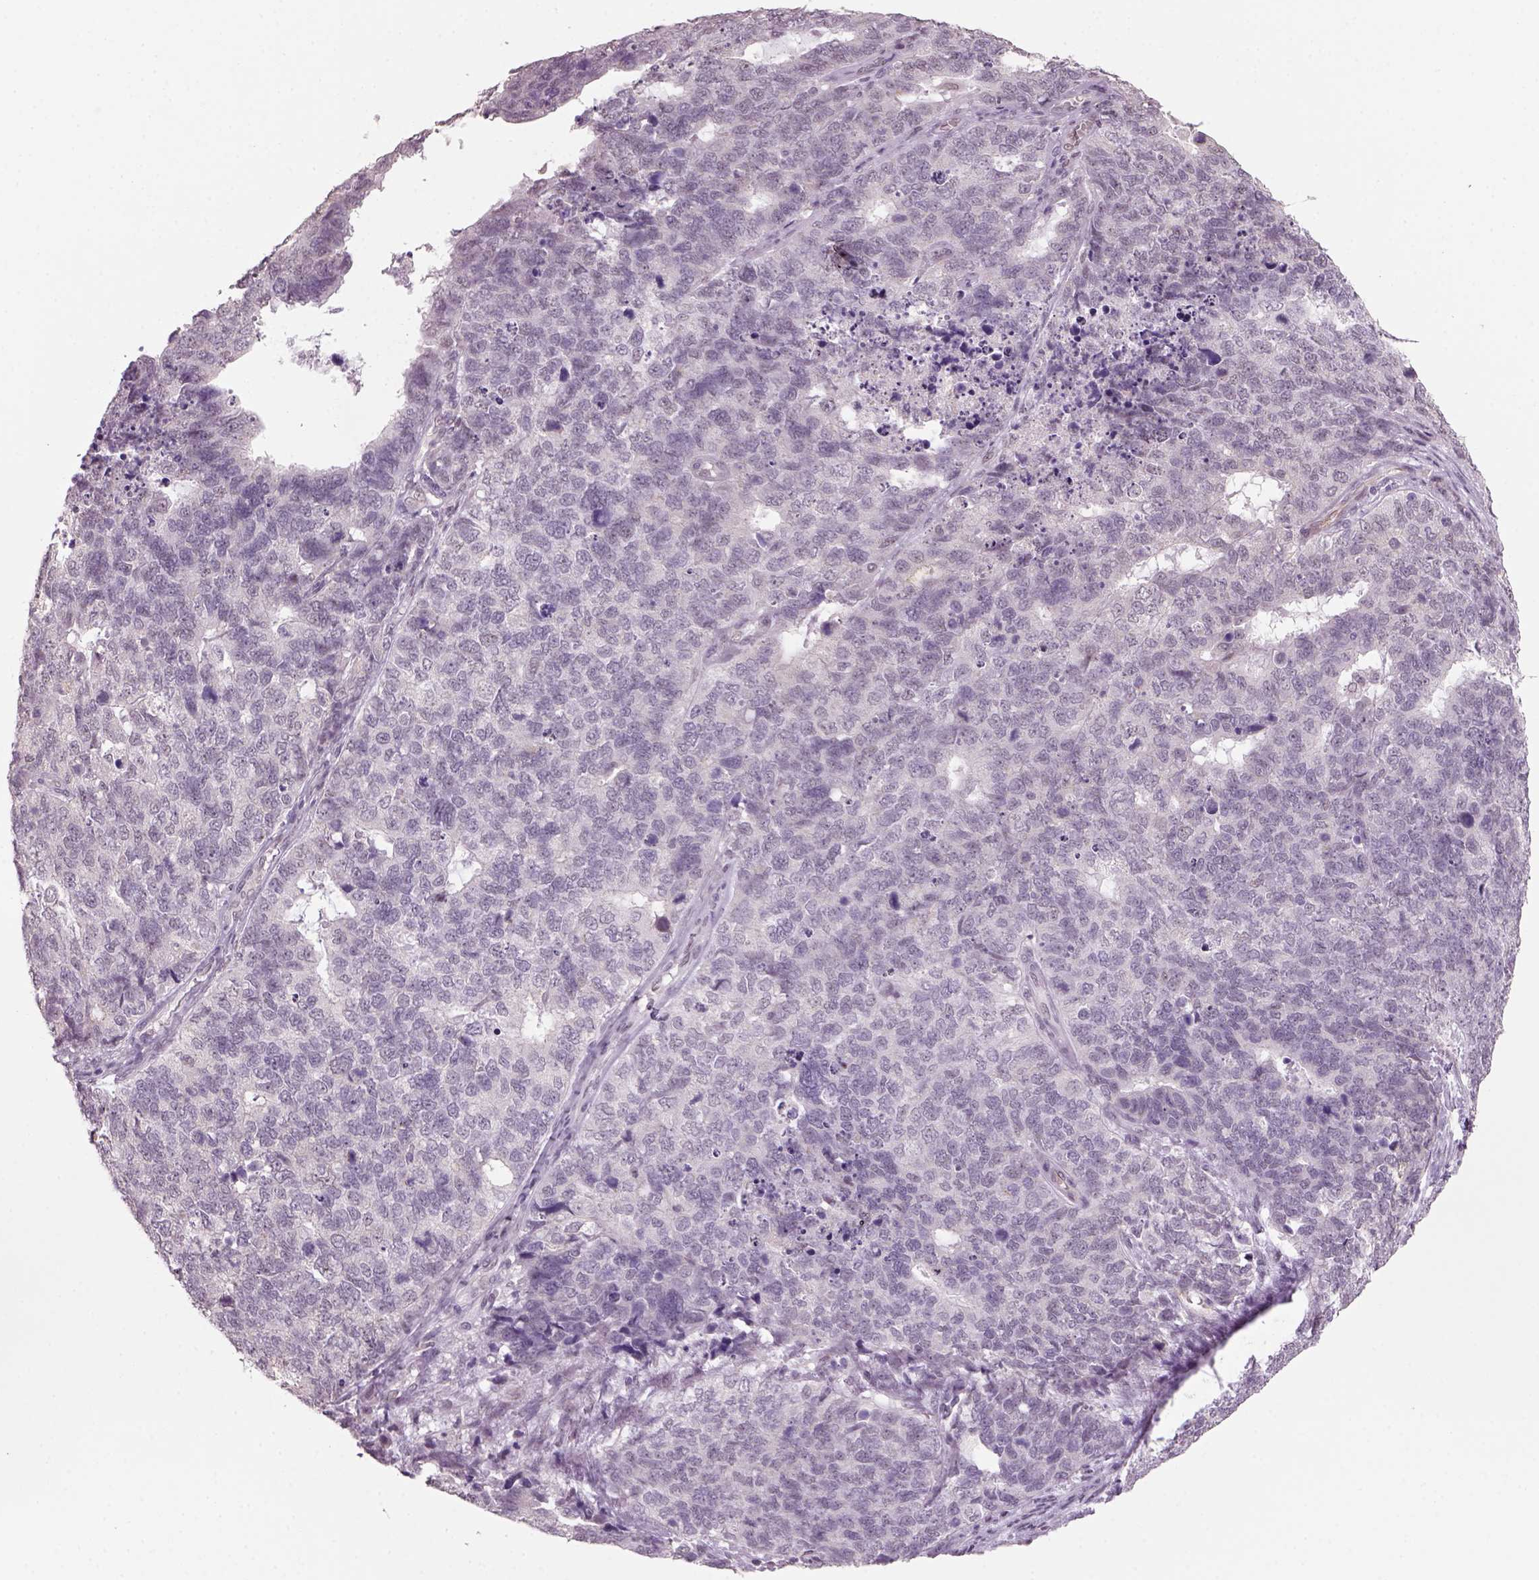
{"staining": {"intensity": "negative", "quantity": "none", "location": "none"}, "tissue": "cervical cancer", "cell_type": "Tumor cells", "image_type": "cancer", "snomed": [{"axis": "morphology", "description": "Squamous cell carcinoma, NOS"}, {"axis": "topography", "description": "Cervix"}], "caption": "Tumor cells are negative for brown protein staining in cervical squamous cell carcinoma.", "gene": "NAT8", "patient": {"sex": "female", "age": 63}}